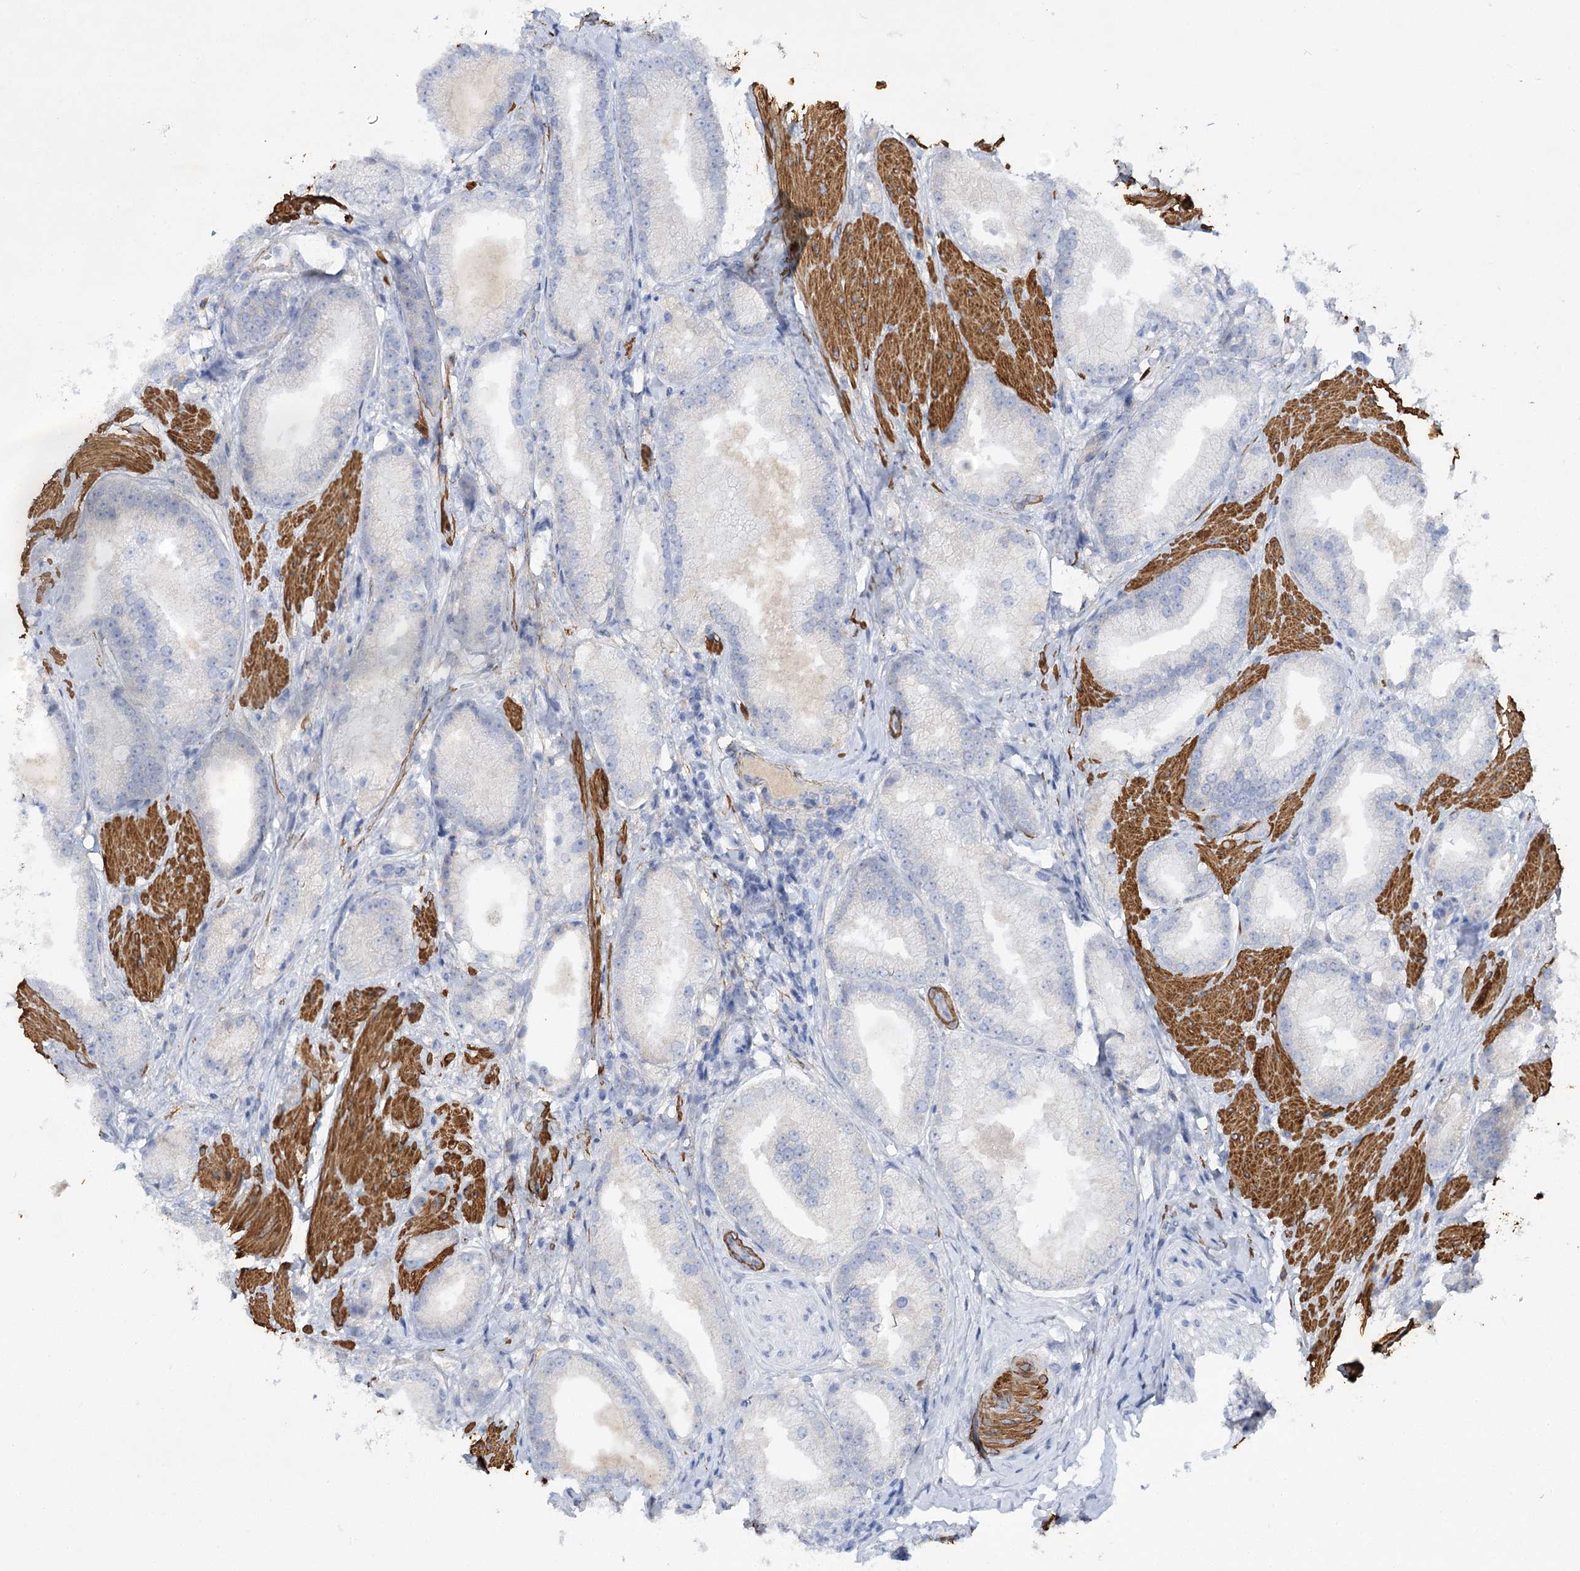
{"staining": {"intensity": "negative", "quantity": "none", "location": "none"}, "tissue": "prostate cancer", "cell_type": "Tumor cells", "image_type": "cancer", "snomed": [{"axis": "morphology", "description": "Adenocarcinoma, Low grade"}, {"axis": "topography", "description": "Prostate"}], "caption": "Protein analysis of prostate cancer (low-grade adenocarcinoma) exhibits no significant expression in tumor cells.", "gene": "RTN2", "patient": {"sex": "male", "age": 67}}